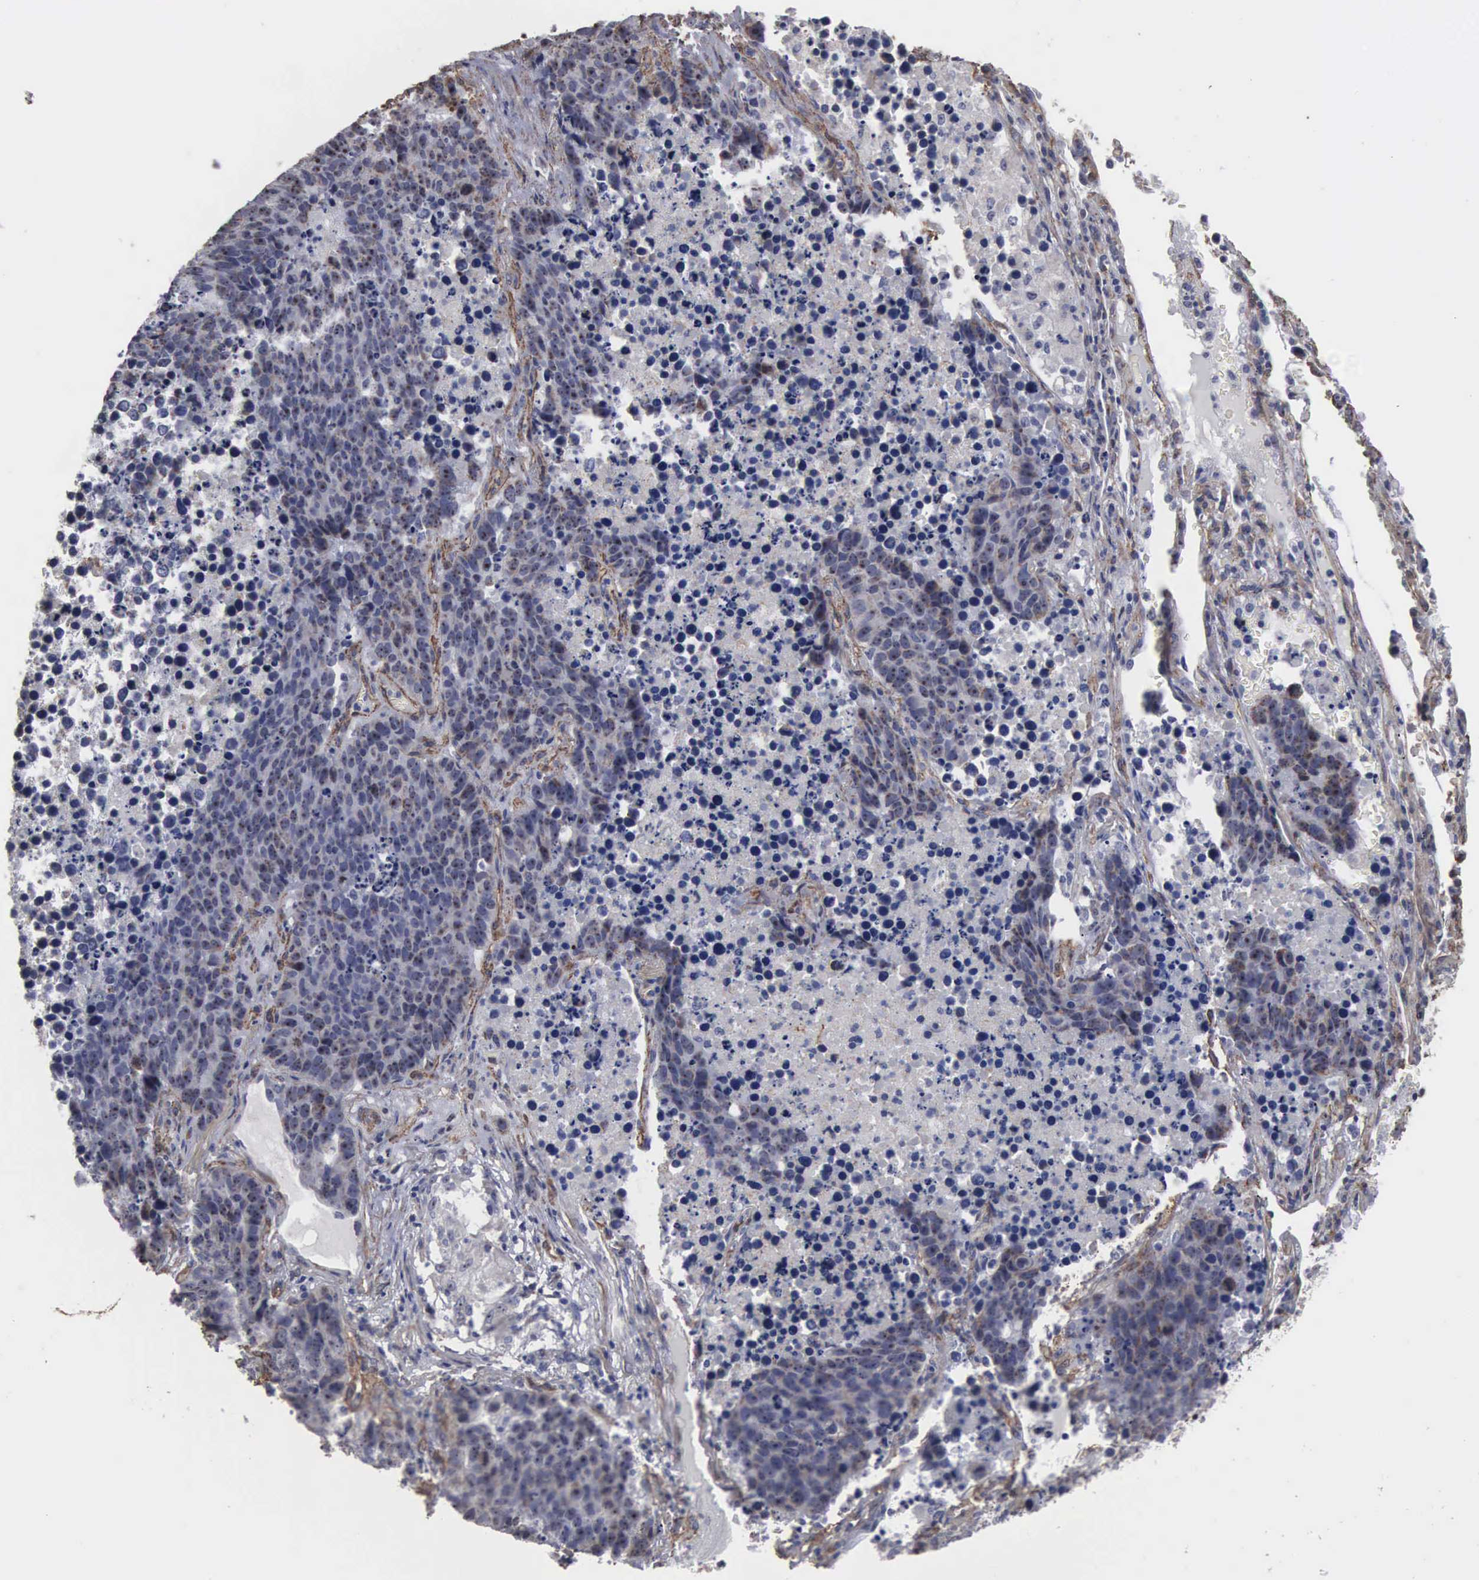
{"staining": {"intensity": "weak", "quantity": "<25%", "location": "cytoplasmic/membranous,nuclear"}, "tissue": "lung cancer", "cell_type": "Tumor cells", "image_type": "cancer", "snomed": [{"axis": "morphology", "description": "Carcinoid, malignant, NOS"}, {"axis": "topography", "description": "Lung"}], "caption": "High power microscopy micrograph of an immunohistochemistry (IHC) histopathology image of malignant carcinoid (lung), revealing no significant positivity in tumor cells.", "gene": "NGDN", "patient": {"sex": "male", "age": 60}}